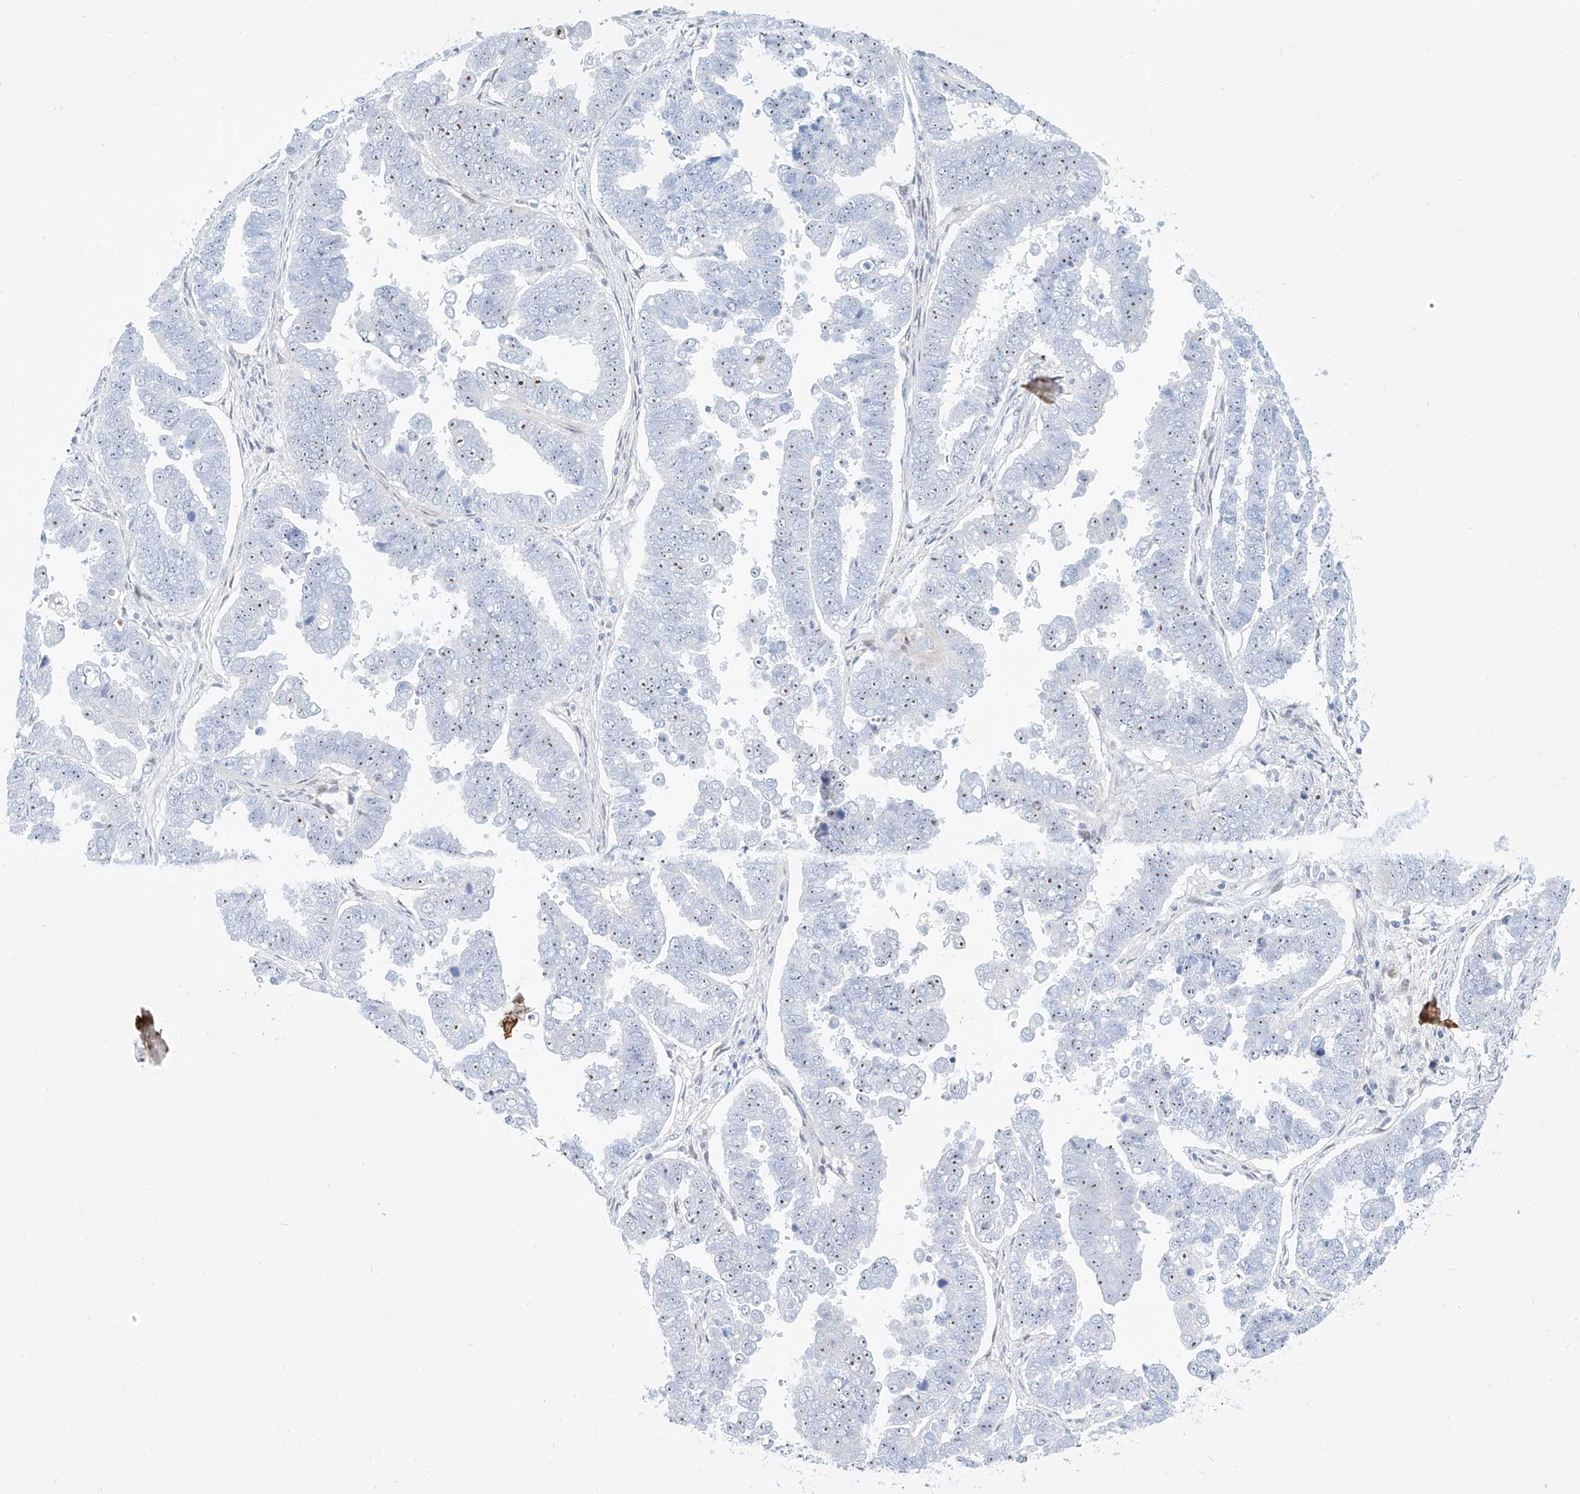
{"staining": {"intensity": "moderate", "quantity": "25%-75%", "location": "nuclear"}, "tissue": "endometrial cancer", "cell_type": "Tumor cells", "image_type": "cancer", "snomed": [{"axis": "morphology", "description": "Adenocarcinoma, NOS"}, {"axis": "topography", "description": "Endometrium"}], "caption": "This is an image of IHC staining of endometrial adenocarcinoma, which shows moderate staining in the nuclear of tumor cells.", "gene": "SNU13", "patient": {"sex": "female", "age": 75}}